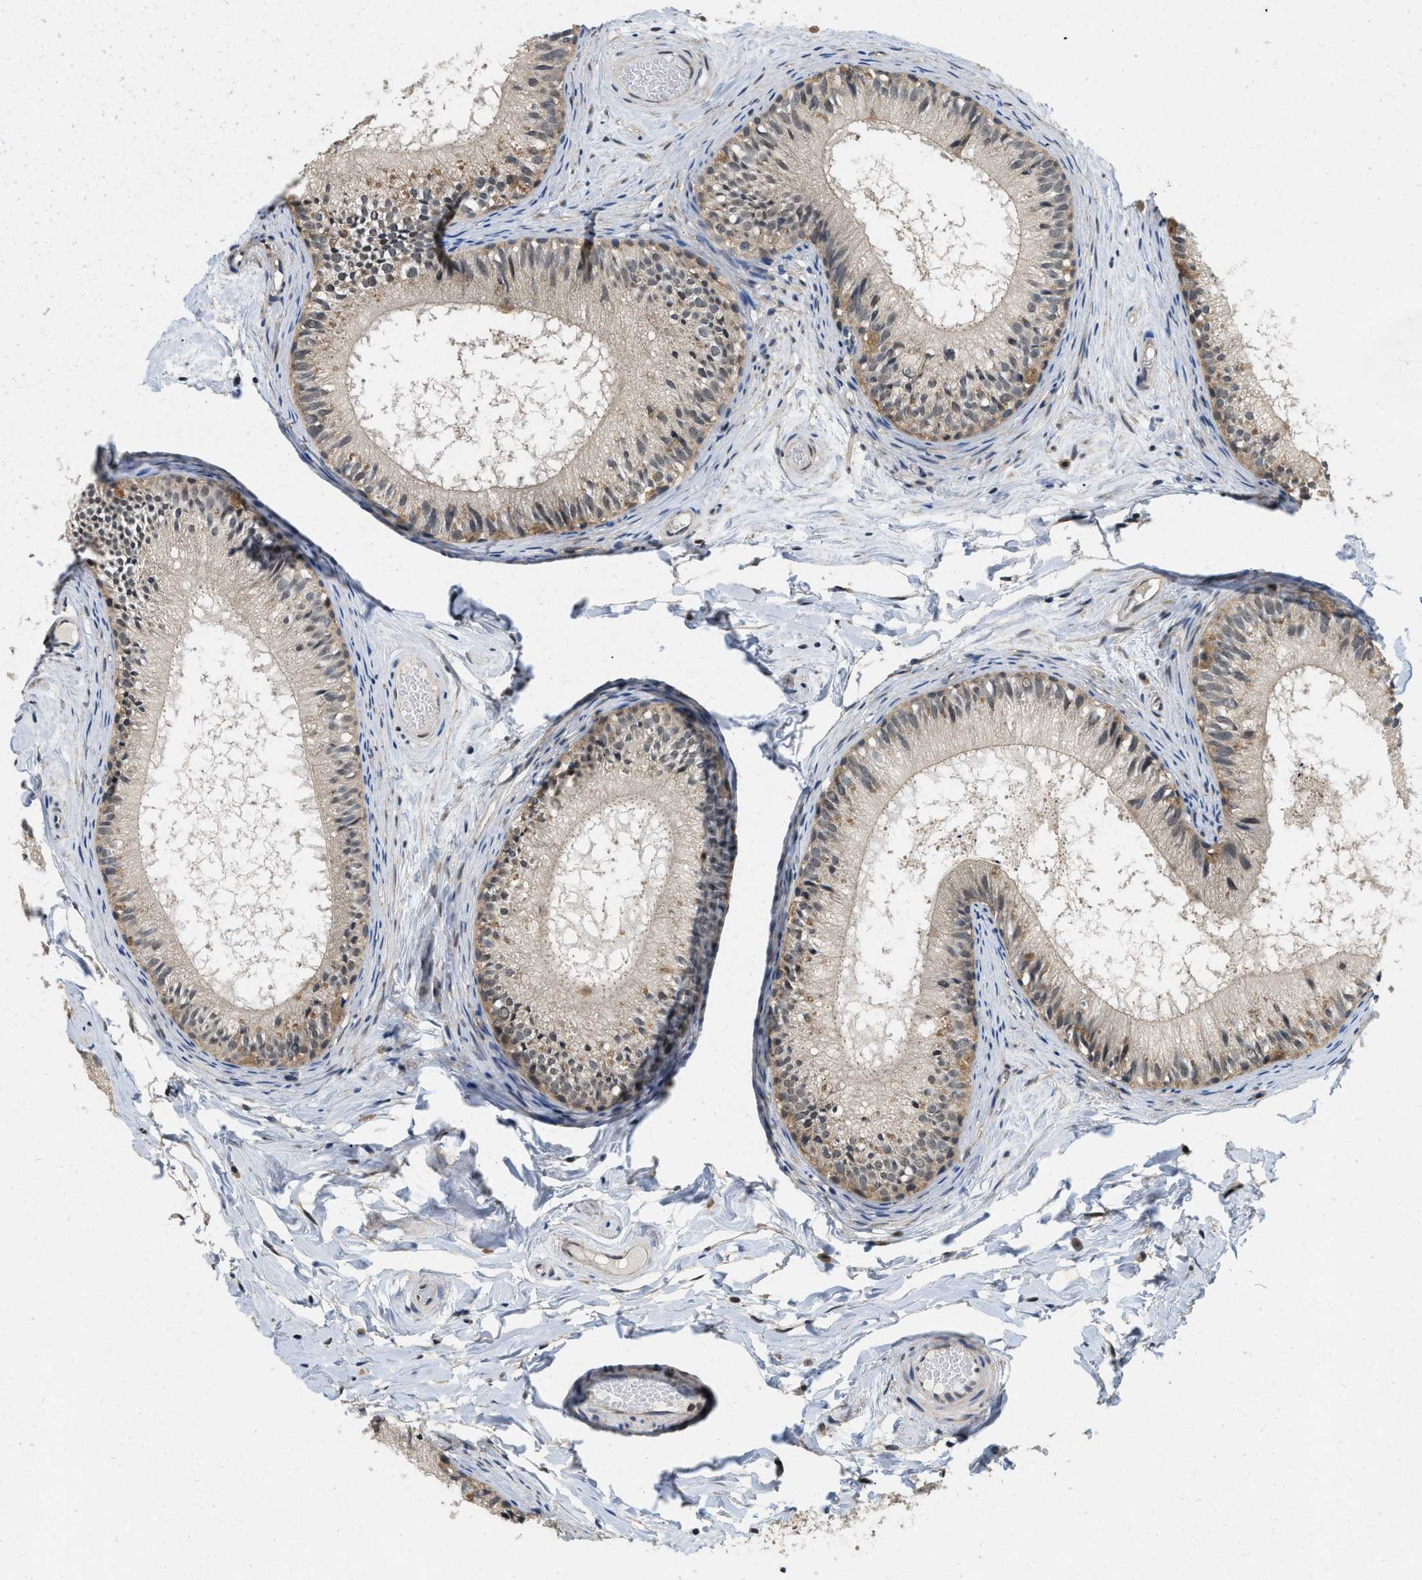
{"staining": {"intensity": "moderate", "quantity": "25%-75%", "location": "nuclear"}, "tissue": "epididymis", "cell_type": "Glandular cells", "image_type": "normal", "snomed": [{"axis": "morphology", "description": "Normal tissue, NOS"}, {"axis": "topography", "description": "Epididymis"}], "caption": "Epididymis stained with immunohistochemistry displays moderate nuclear expression in approximately 25%-75% of glandular cells. (Stains: DAB (3,3'-diaminobenzidine) in brown, nuclei in blue, Microscopy: brightfield microscopy at high magnification).", "gene": "ATF7IP", "patient": {"sex": "male", "age": 46}}